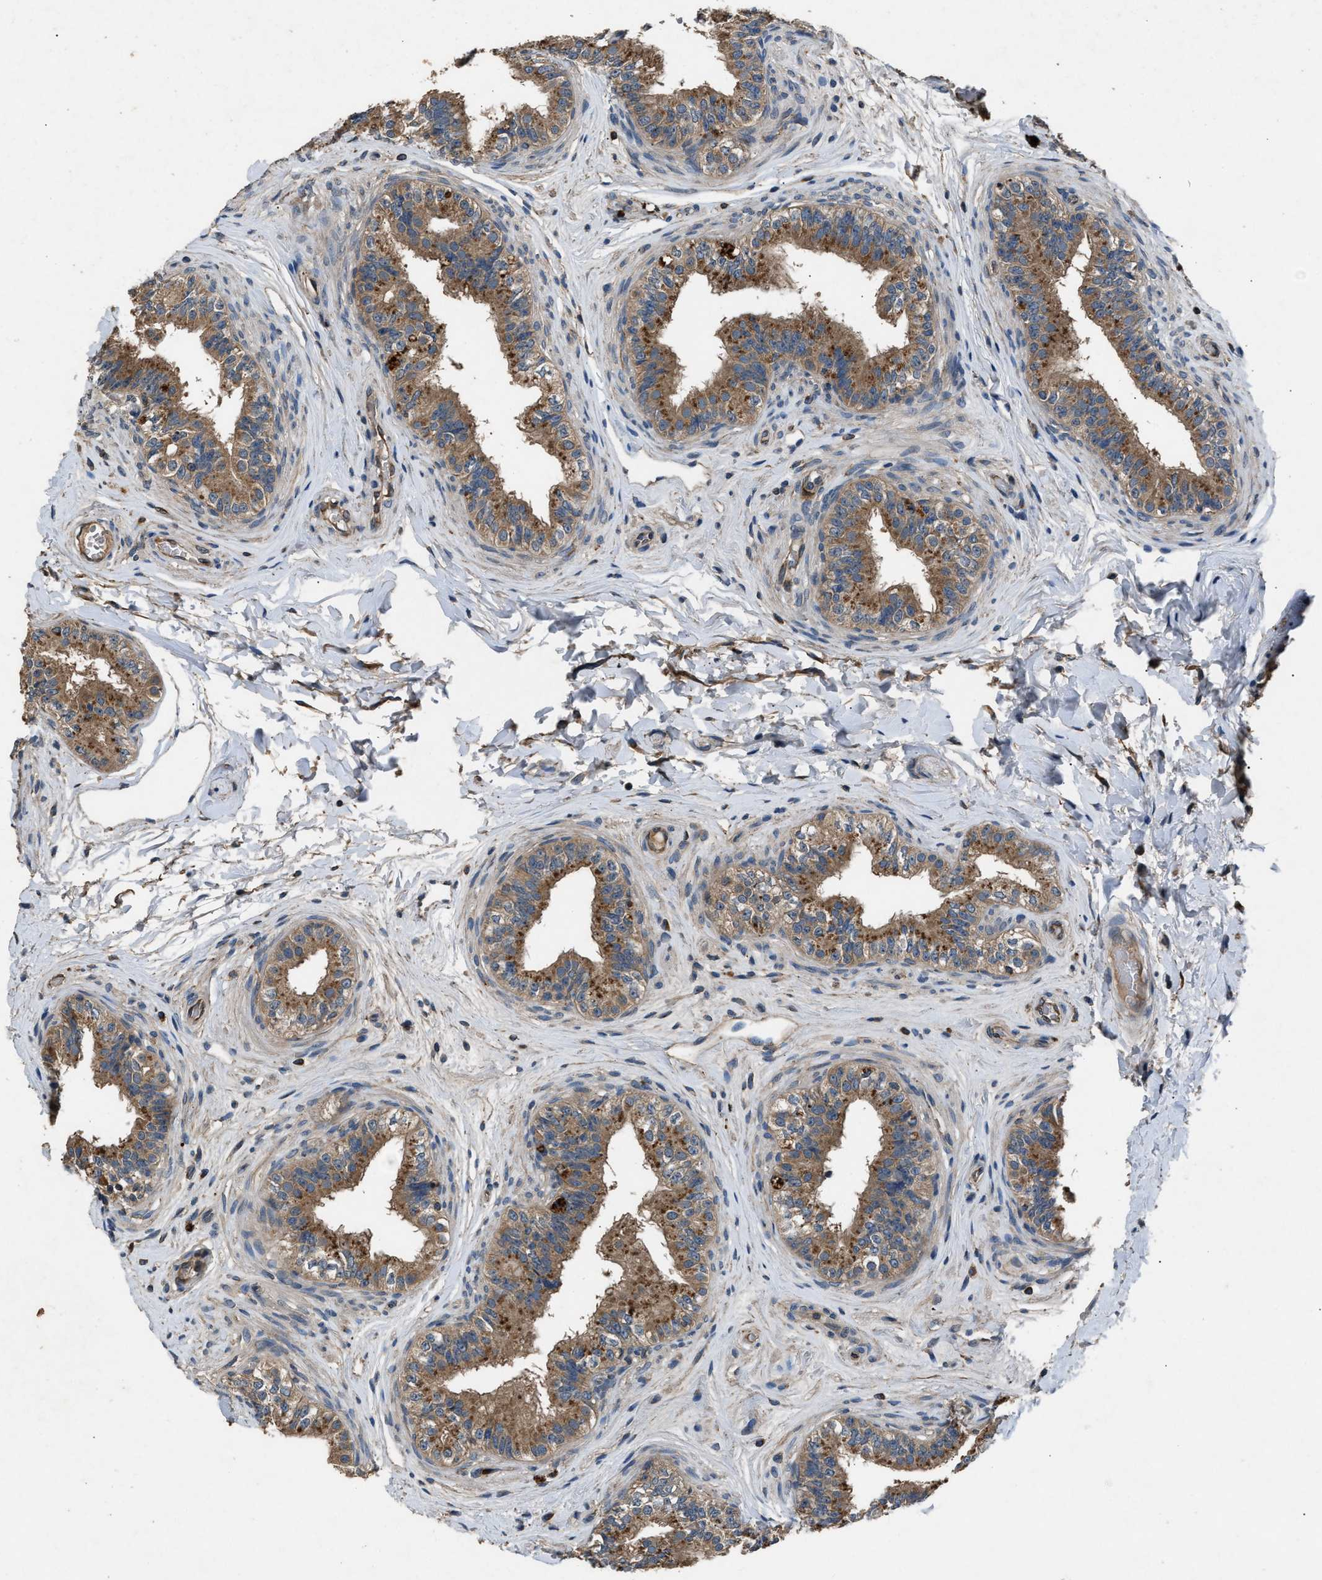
{"staining": {"intensity": "moderate", "quantity": "25%-75%", "location": "cytoplasmic/membranous"}, "tissue": "epididymis", "cell_type": "Glandular cells", "image_type": "normal", "snomed": [{"axis": "morphology", "description": "Normal tissue, NOS"}, {"axis": "topography", "description": "Testis"}, {"axis": "topography", "description": "Epididymis"}], "caption": "Glandular cells reveal medium levels of moderate cytoplasmic/membranous expression in approximately 25%-75% of cells in unremarkable human epididymis.", "gene": "PPID", "patient": {"sex": "male", "age": 36}}